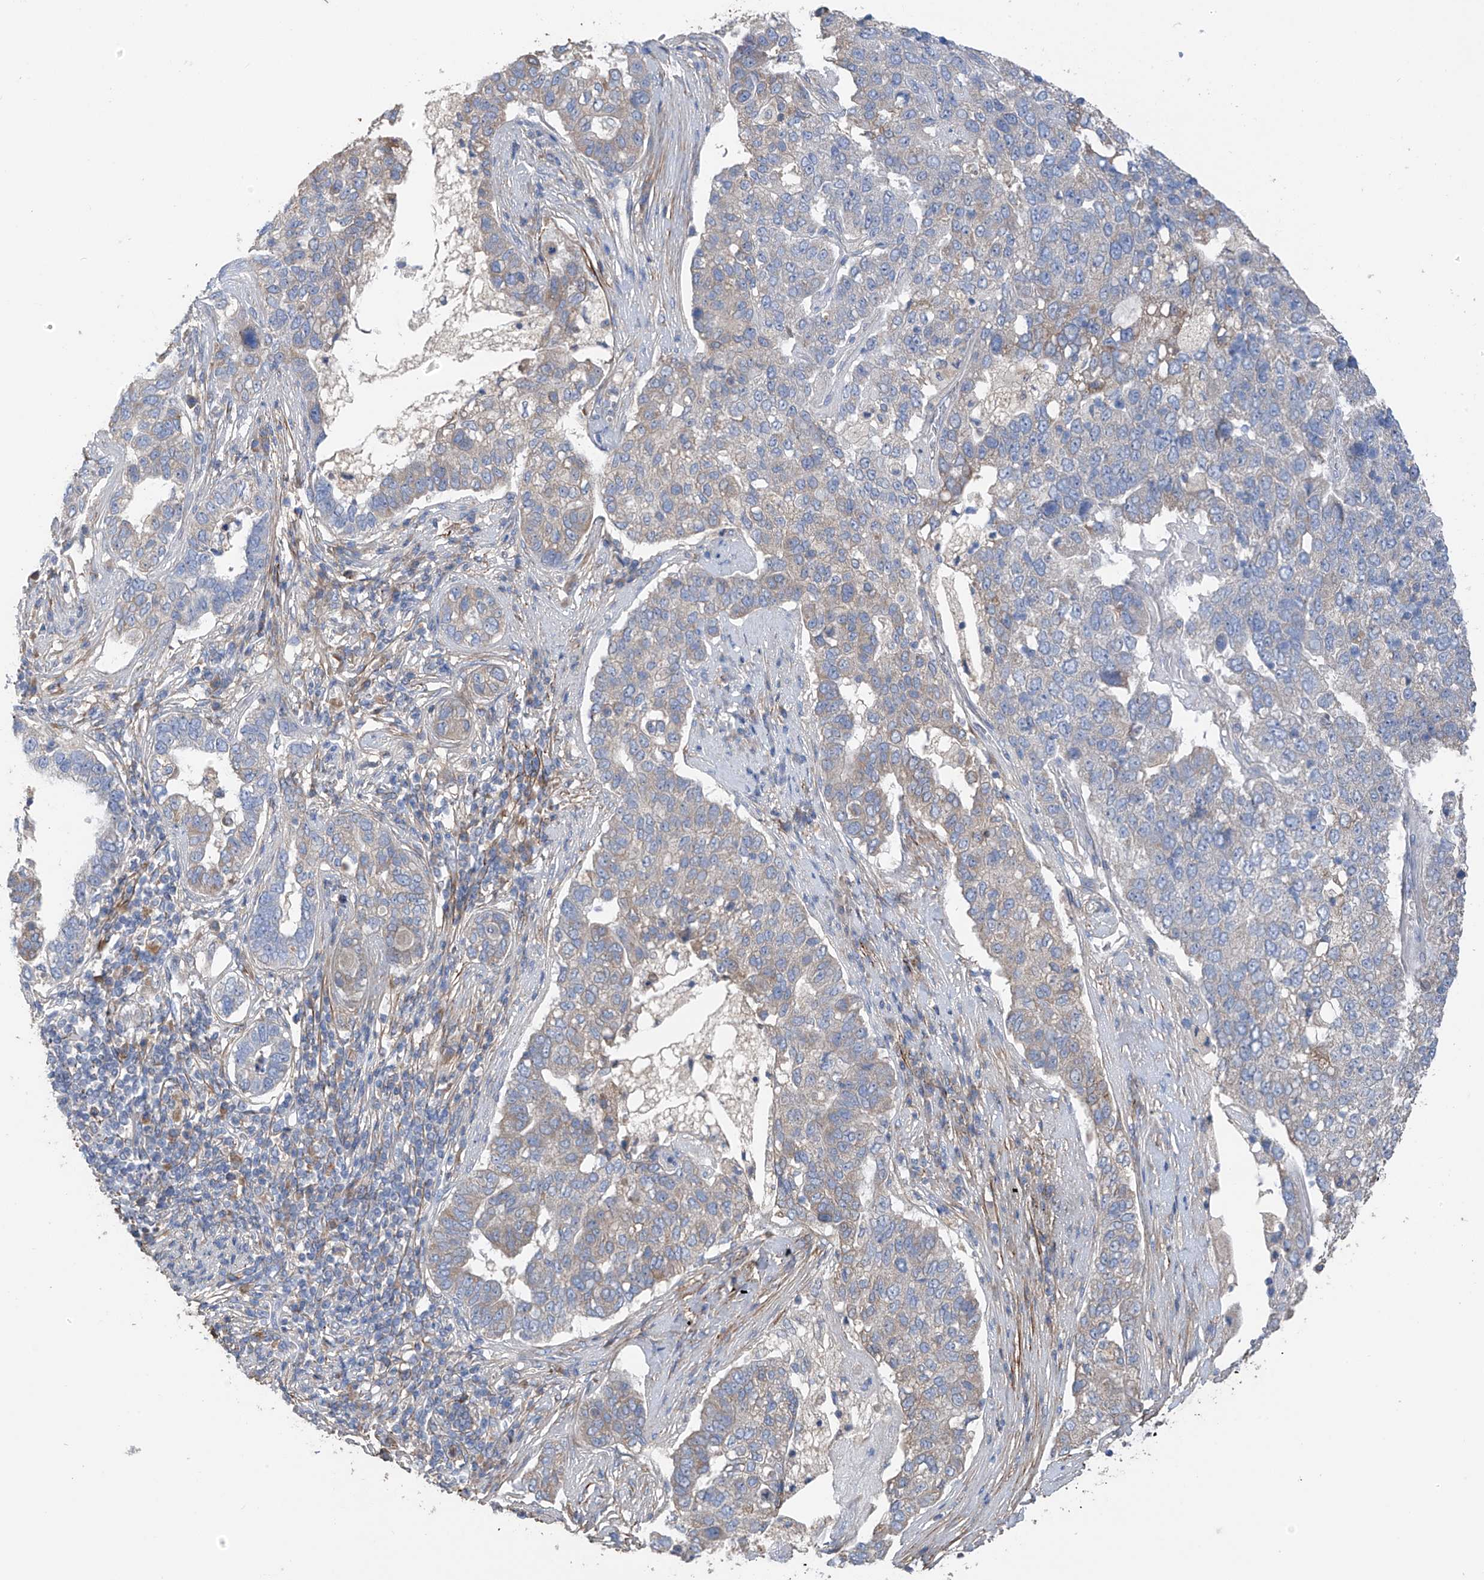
{"staining": {"intensity": "negative", "quantity": "none", "location": "none"}, "tissue": "pancreatic cancer", "cell_type": "Tumor cells", "image_type": "cancer", "snomed": [{"axis": "morphology", "description": "Adenocarcinoma, NOS"}, {"axis": "topography", "description": "Pancreas"}], "caption": "DAB (3,3'-diaminobenzidine) immunohistochemical staining of human adenocarcinoma (pancreatic) demonstrates no significant expression in tumor cells.", "gene": "GALNTL6", "patient": {"sex": "female", "age": 61}}